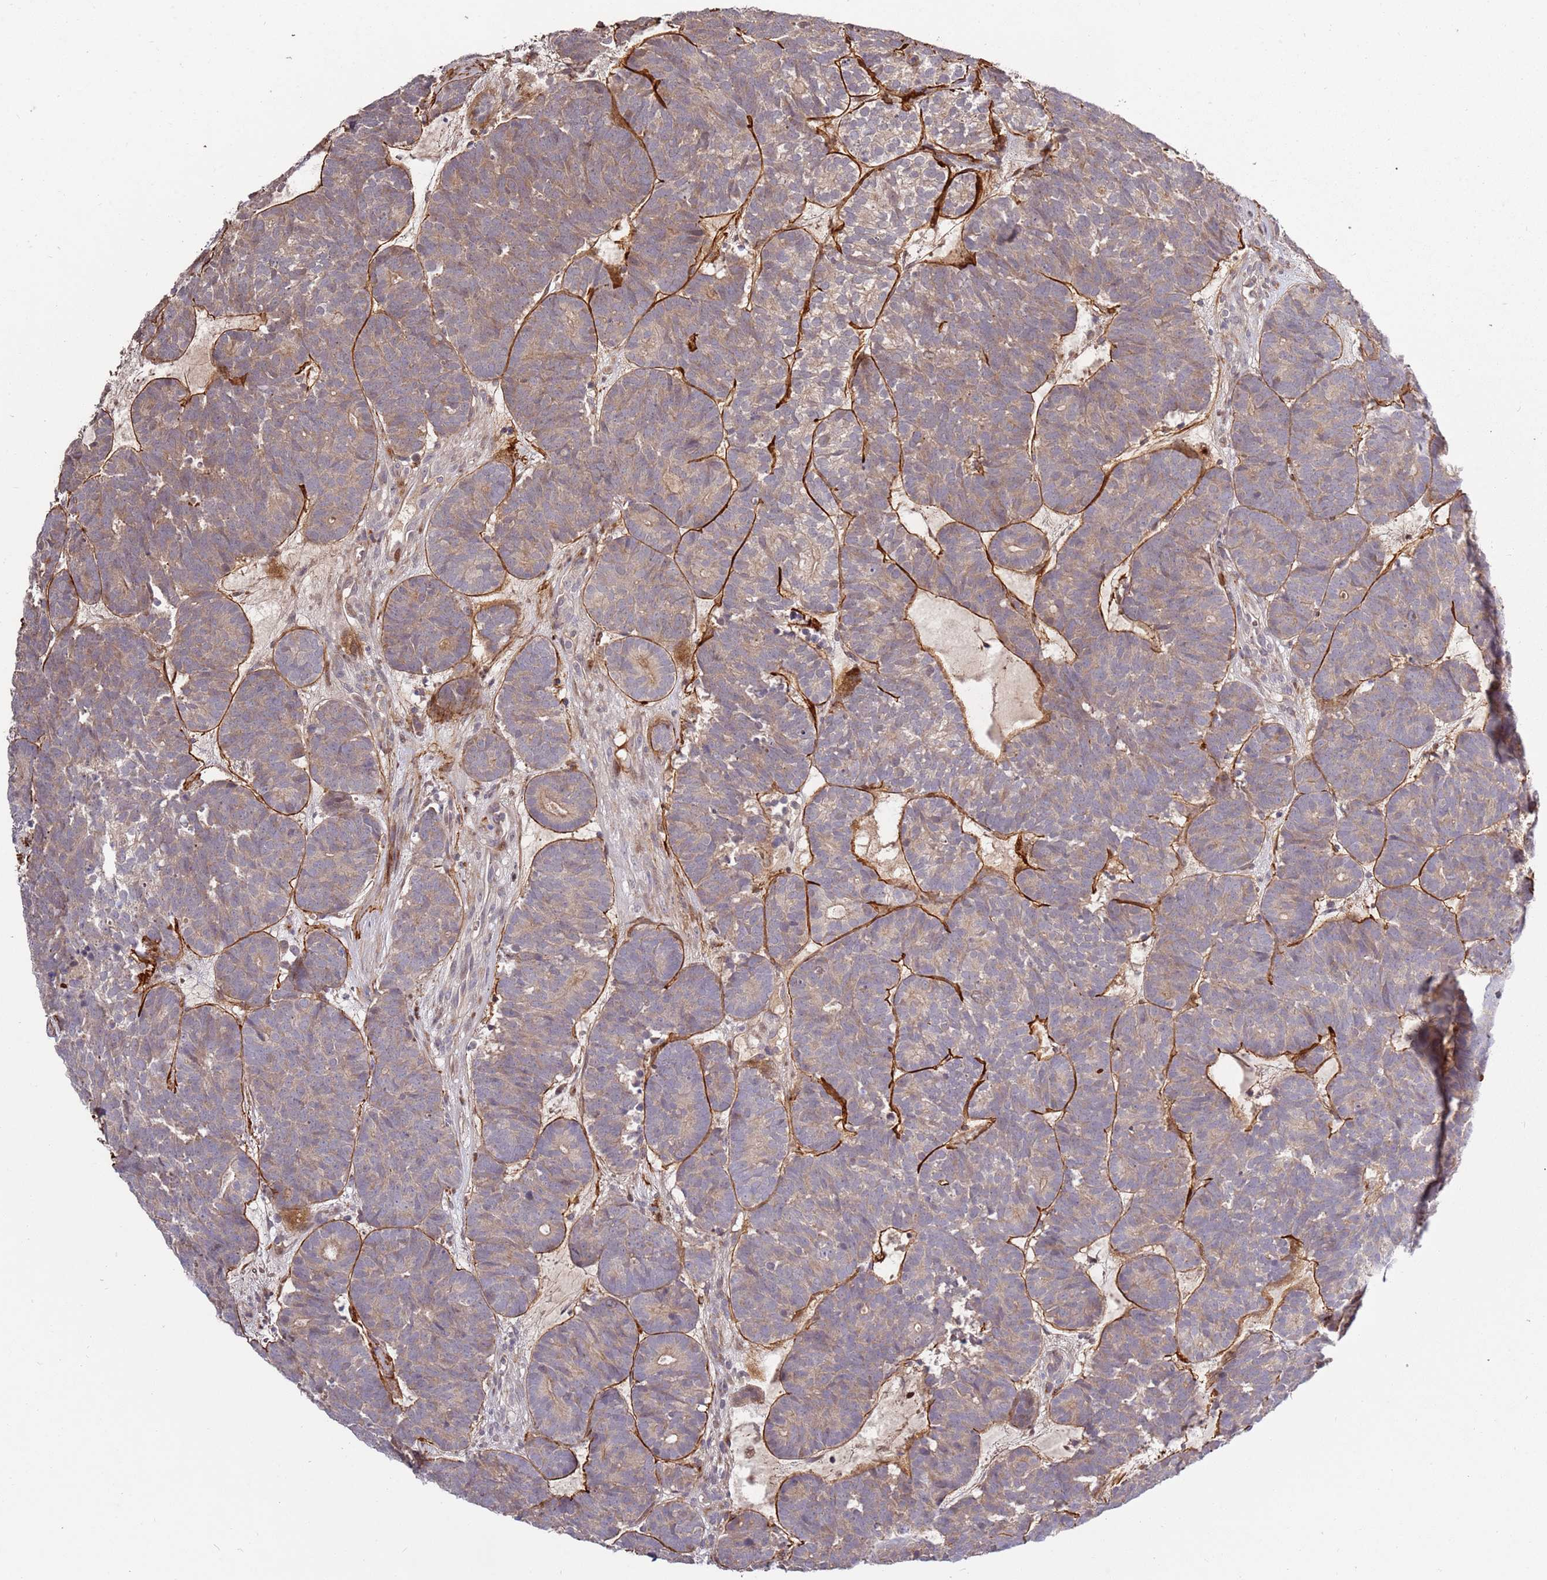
{"staining": {"intensity": "weak", "quantity": "25%-75%", "location": "cytoplasmic/membranous"}, "tissue": "head and neck cancer", "cell_type": "Tumor cells", "image_type": "cancer", "snomed": [{"axis": "morphology", "description": "Adenocarcinoma, NOS"}, {"axis": "topography", "description": "Head-Neck"}], "caption": "Brown immunohistochemical staining in human adenocarcinoma (head and neck) demonstrates weak cytoplasmic/membranous staining in about 25%-75% of tumor cells. (Brightfield microscopy of DAB IHC at high magnification).", "gene": "RHBDL1", "patient": {"sex": "female", "age": 81}}